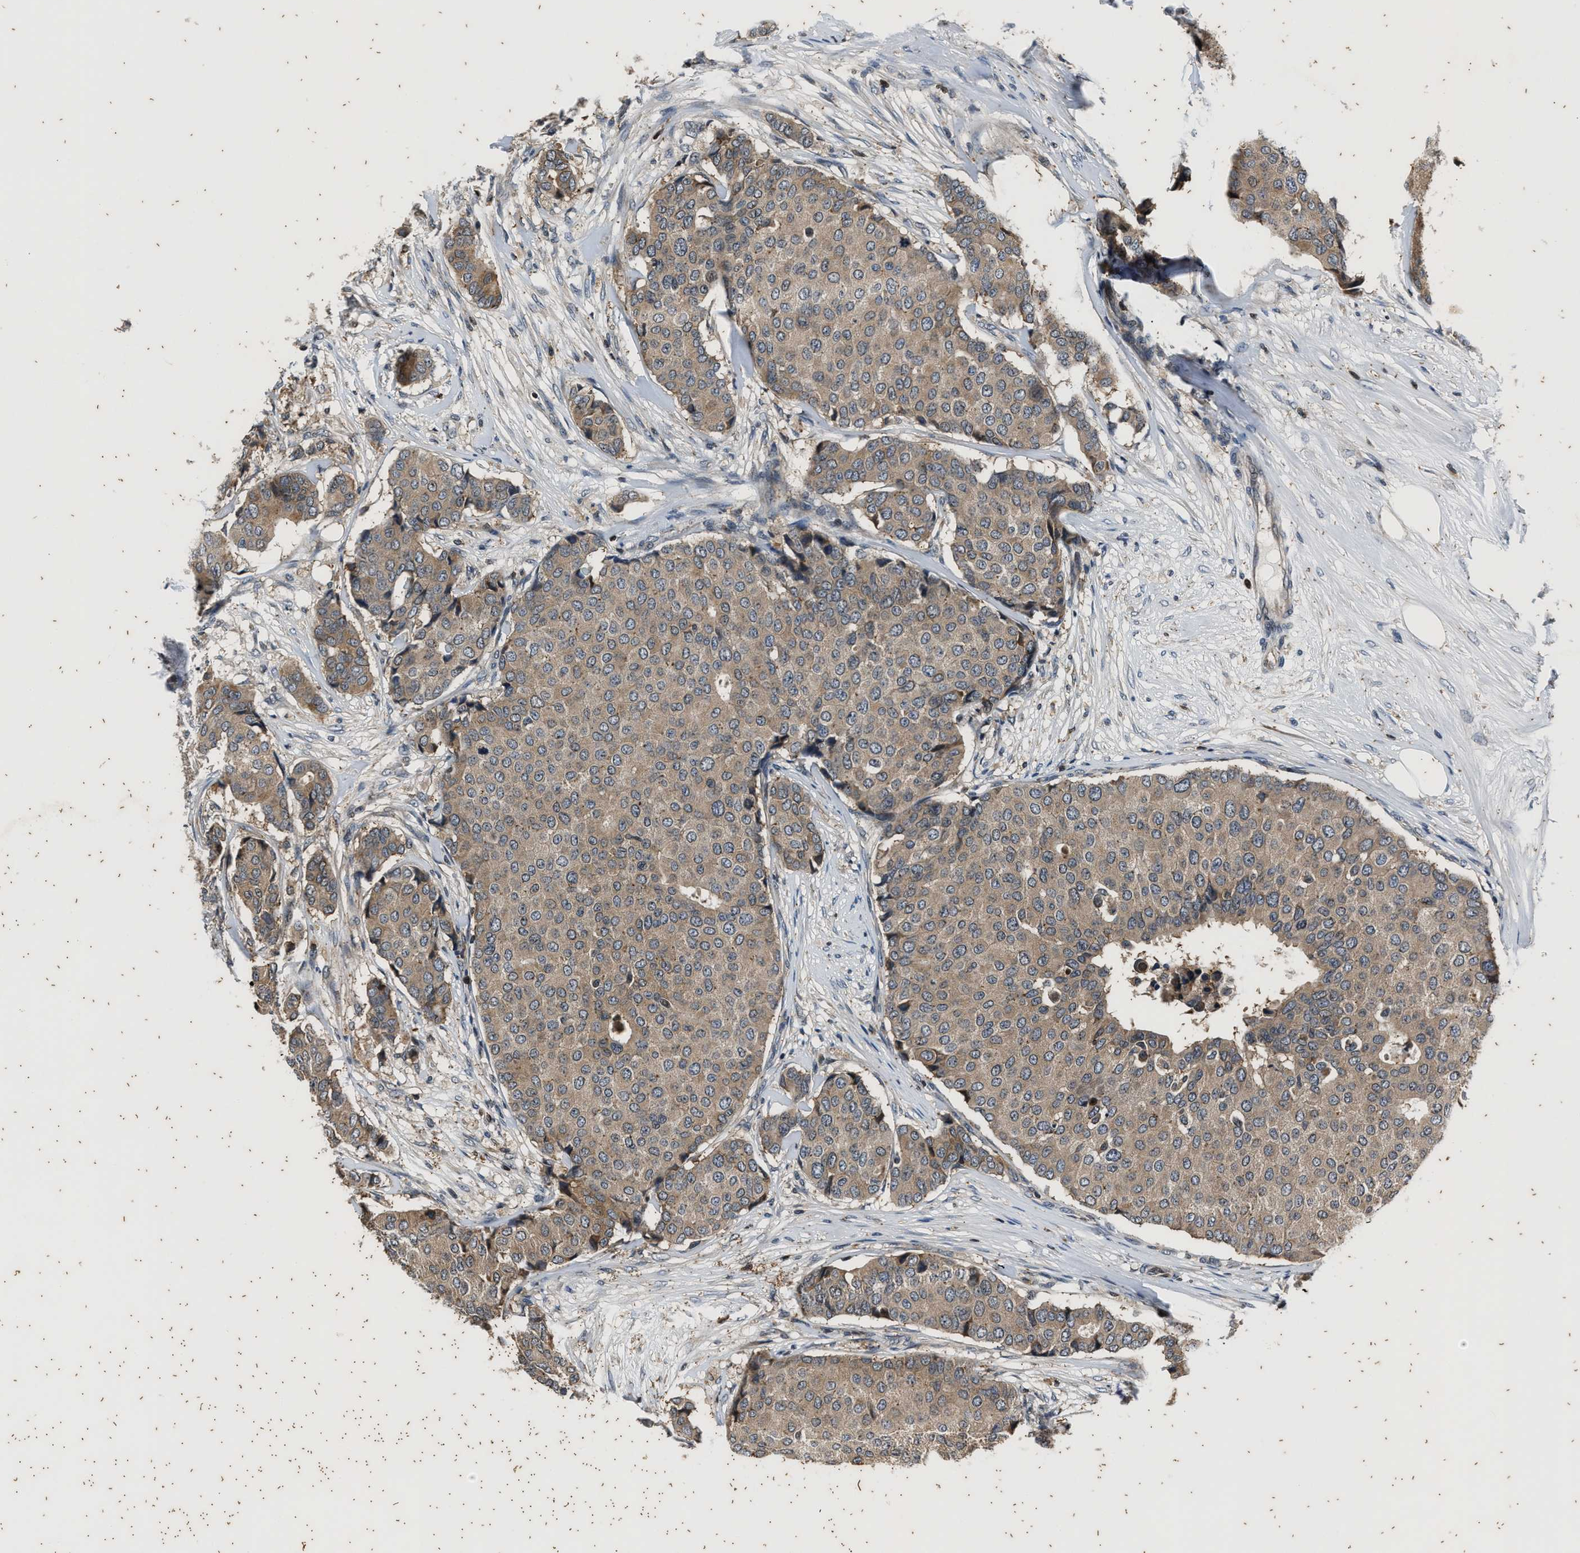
{"staining": {"intensity": "weak", "quantity": ">75%", "location": "cytoplasmic/membranous"}, "tissue": "breast cancer", "cell_type": "Tumor cells", "image_type": "cancer", "snomed": [{"axis": "morphology", "description": "Duct carcinoma"}, {"axis": "topography", "description": "Breast"}], "caption": "Tumor cells show low levels of weak cytoplasmic/membranous expression in about >75% of cells in breast cancer.", "gene": "PTPN7", "patient": {"sex": "female", "age": 75}}